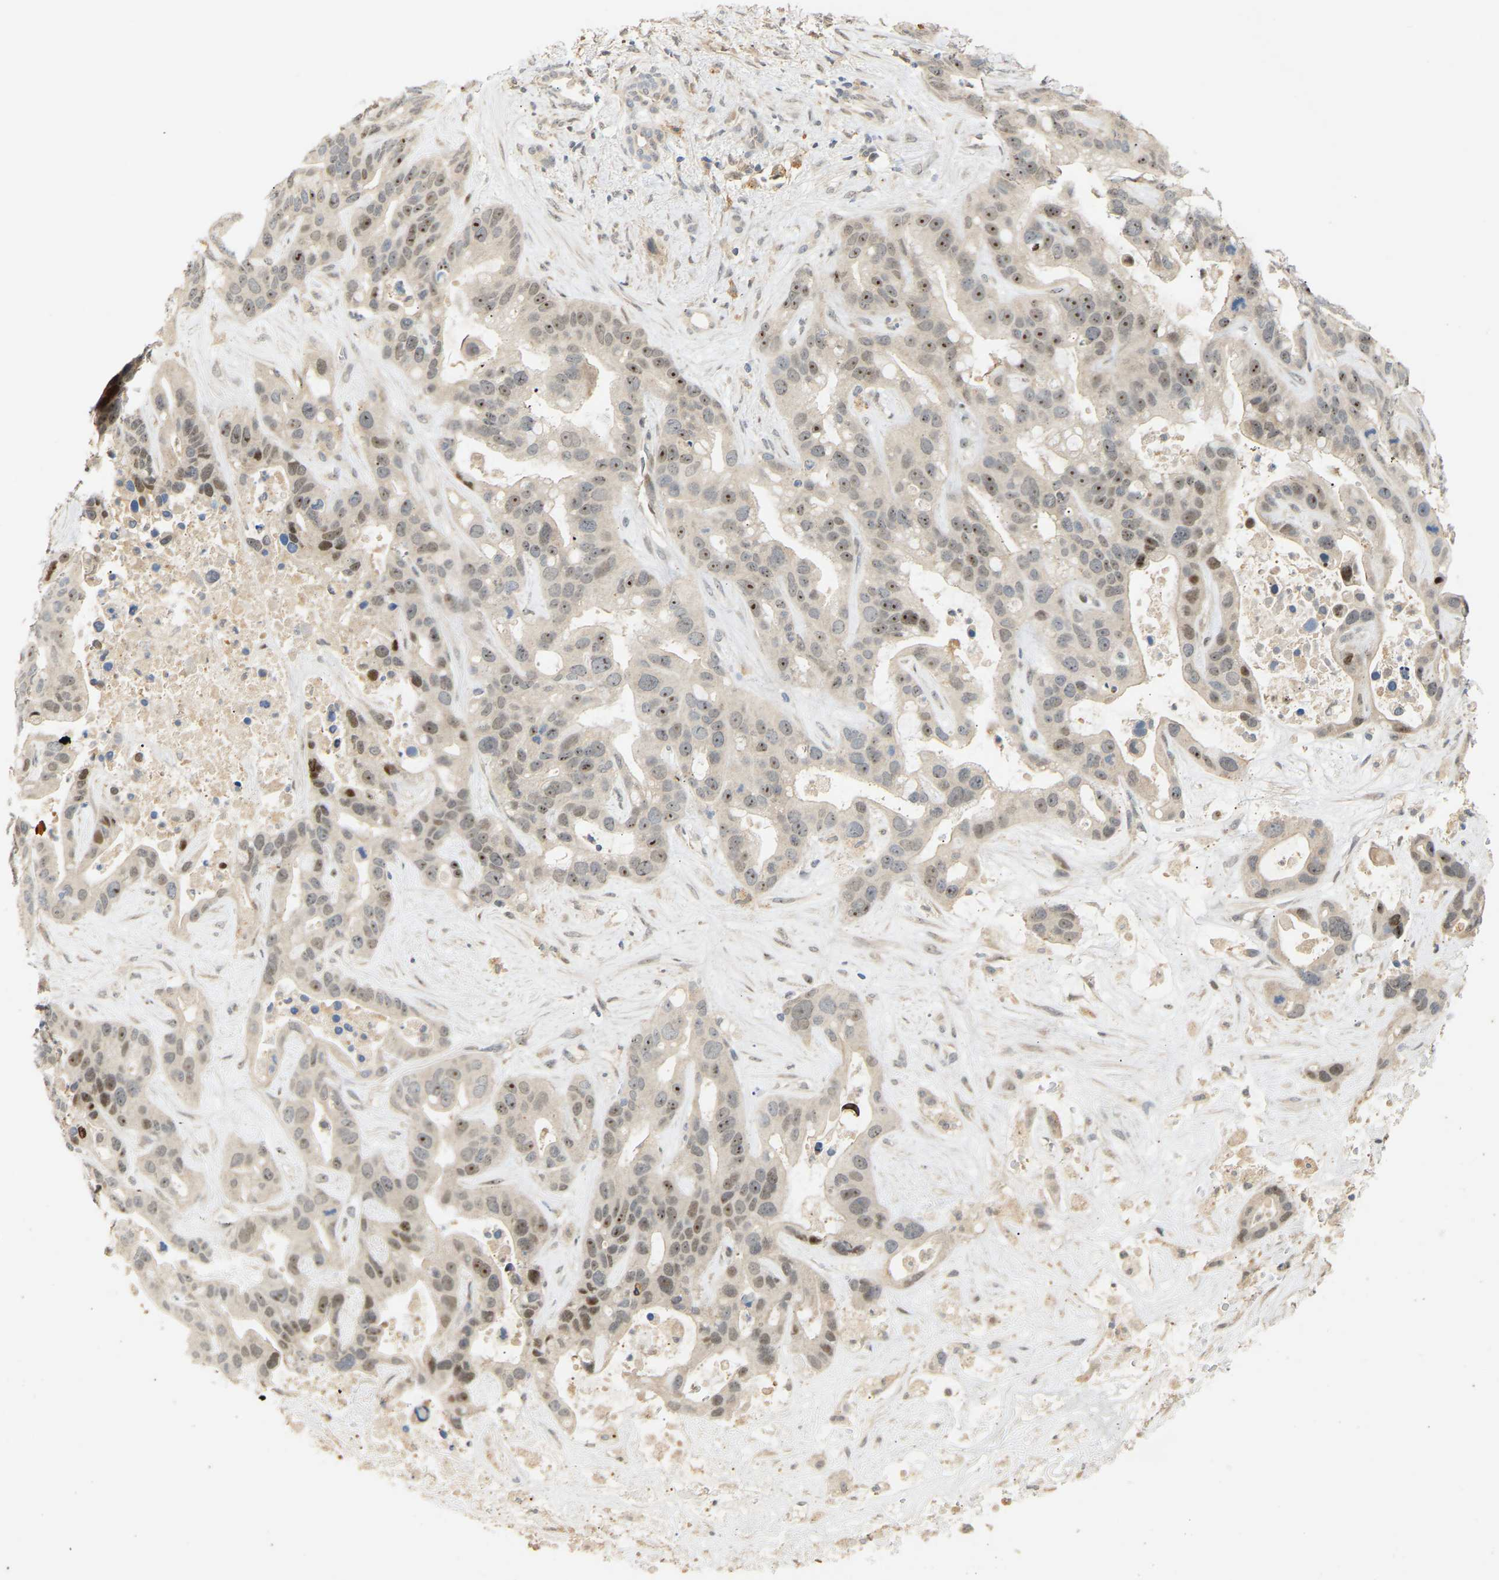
{"staining": {"intensity": "weak", "quantity": "<25%", "location": "nuclear"}, "tissue": "liver cancer", "cell_type": "Tumor cells", "image_type": "cancer", "snomed": [{"axis": "morphology", "description": "Cholangiocarcinoma"}, {"axis": "topography", "description": "Liver"}], "caption": "A histopathology image of human liver cancer (cholangiocarcinoma) is negative for staining in tumor cells.", "gene": "PTPN4", "patient": {"sex": "female", "age": 65}}